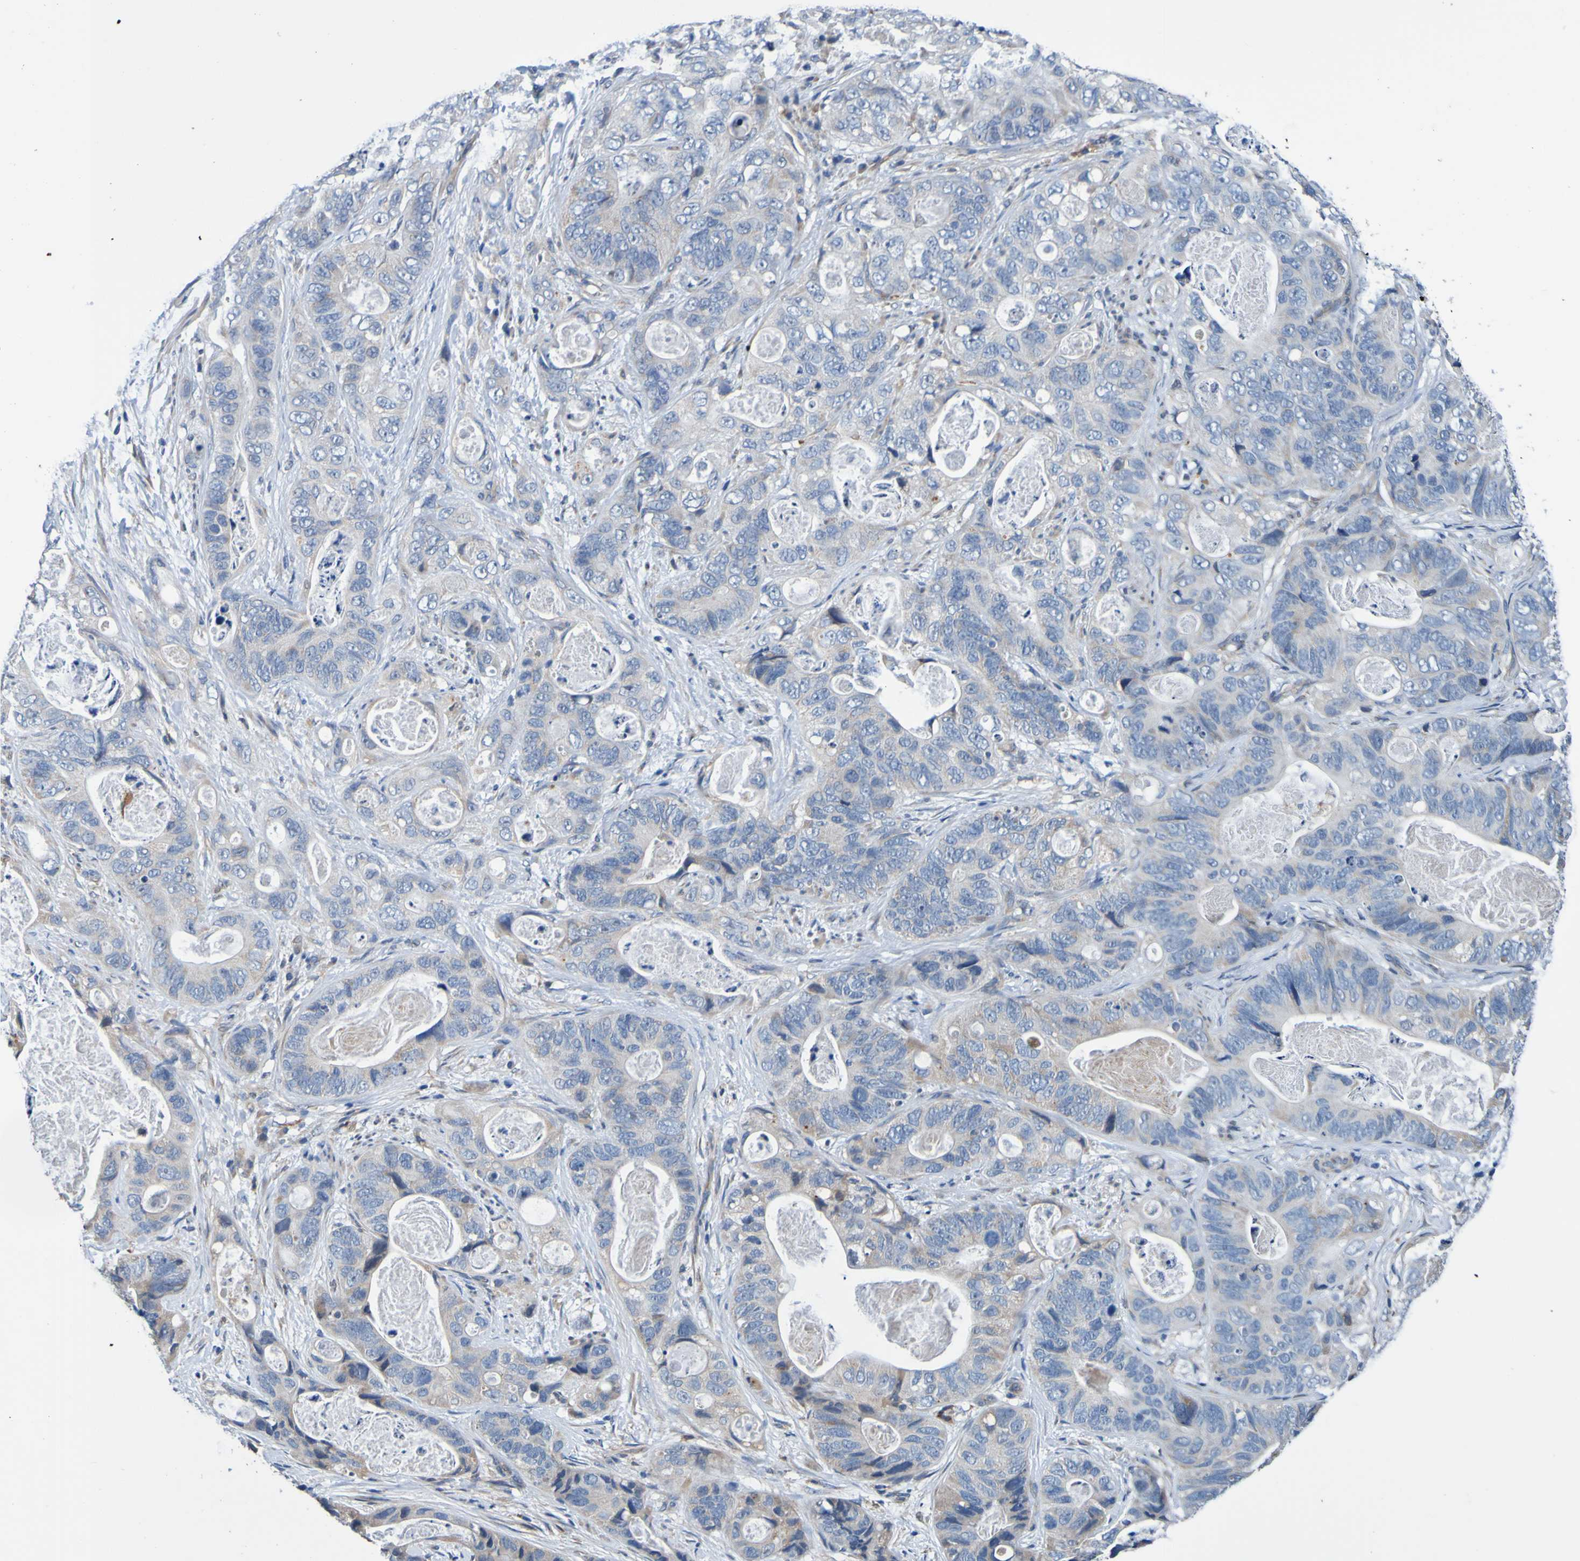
{"staining": {"intensity": "weak", "quantity": ">75%", "location": "cytoplasmic/membranous"}, "tissue": "stomach cancer", "cell_type": "Tumor cells", "image_type": "cancer", "snomed": [{"axis": "morphology", "description": "Adenocarcinoma, NOS"}, {"axis": "topography", "description": "Stomach"}], "caption": "Brown immunohistochemical staining in human stomach cancer exhibits weak cytoplasmic/membranous positivity in about >75% of tumor cells. Immunohistochemistry (ihc) stains the protein in brown and the nuclei are stained blue.", "gene": "METAP2", "patient": {"sex": "female", "age": 89}}